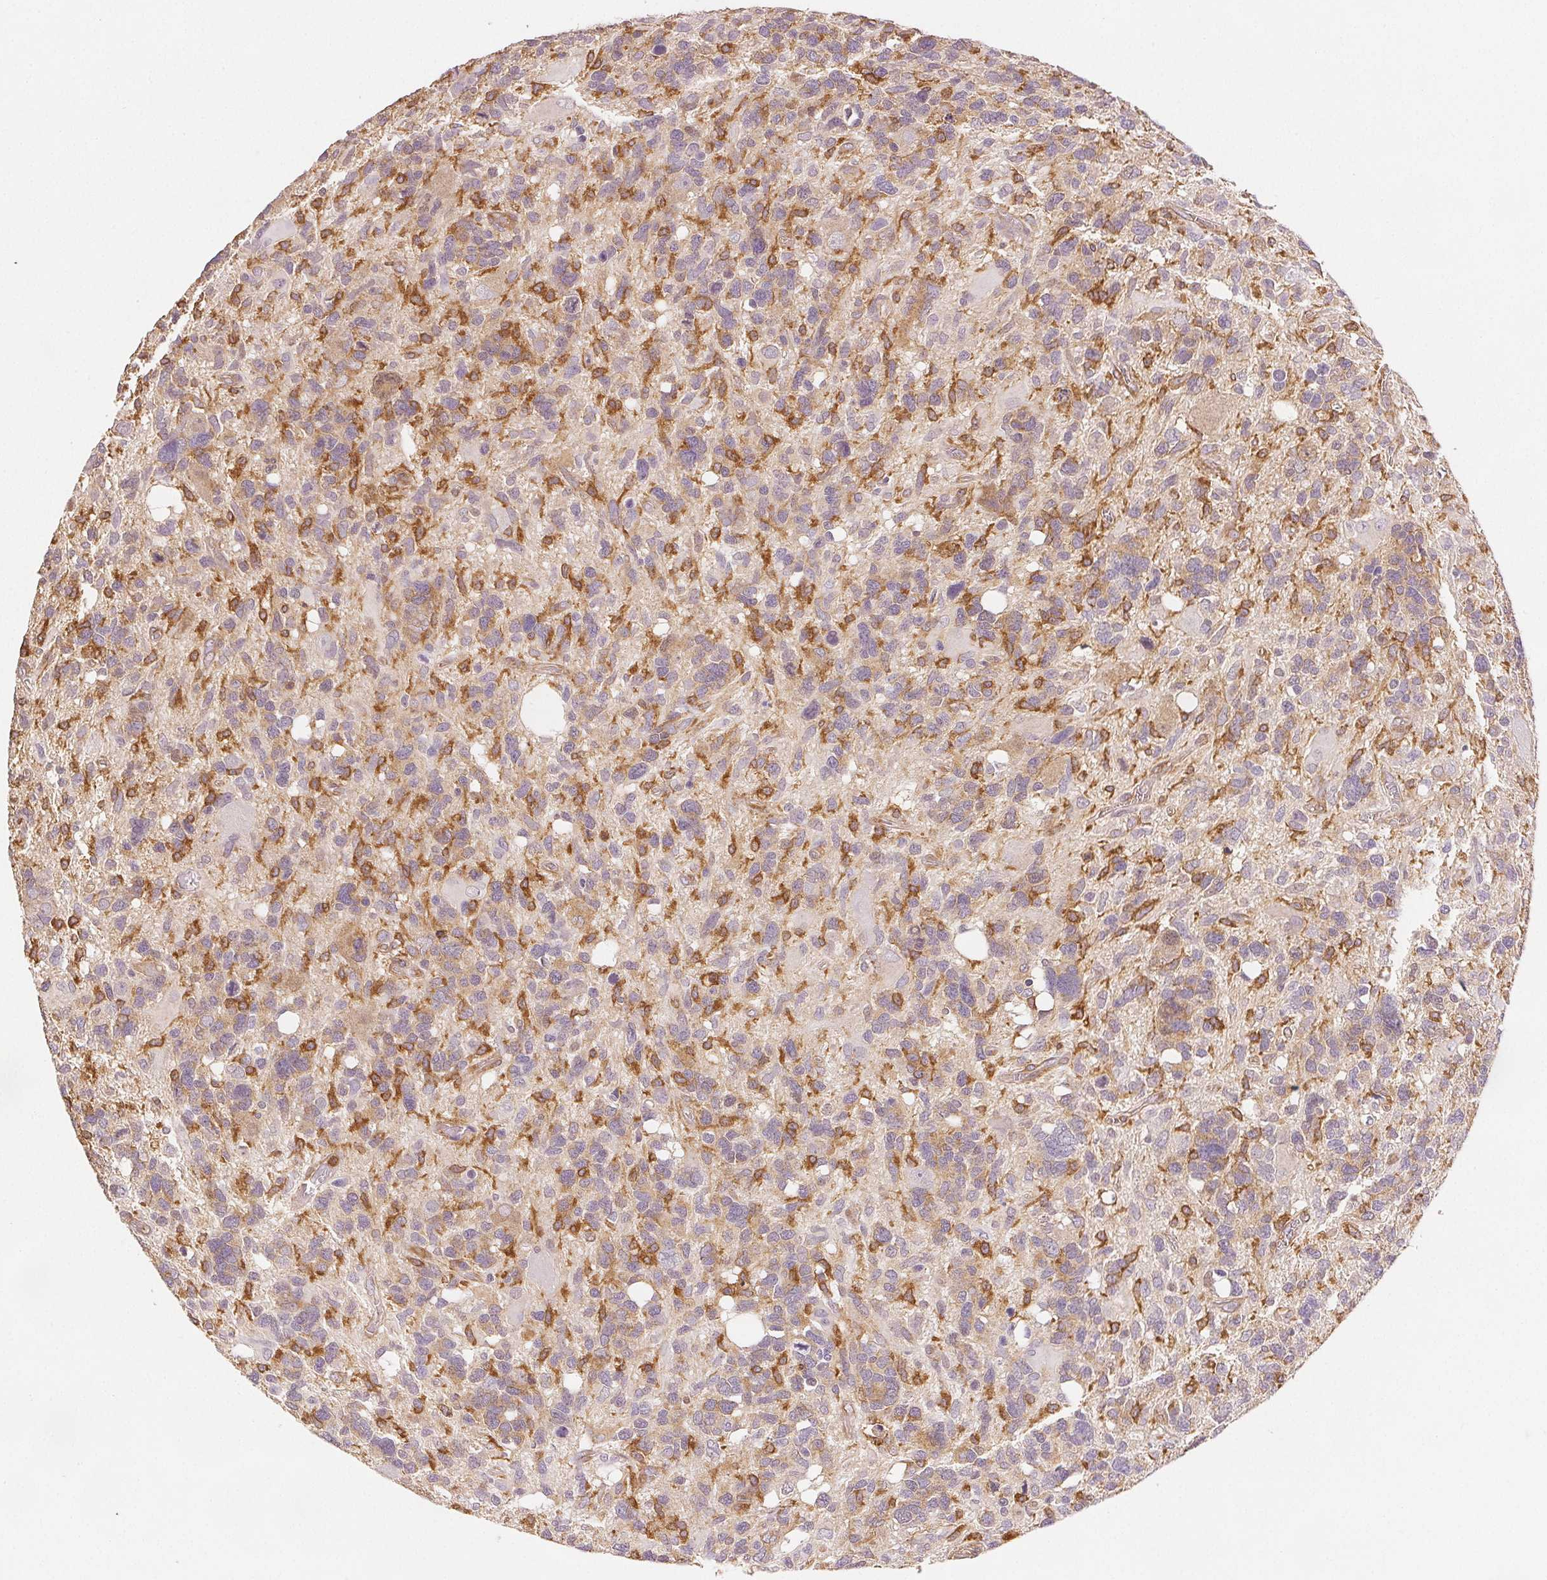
{"staining": {"intensity": "moderate", "quantity": "<25%", "location": "cytoplasmic/membranous"}, "tissue": "glioma", "cell_type": "Tumor cells", "image_type": "cancer", "snomed": [{"axis": "morphology", "description": "Glioma, malignant, High grade"}, {"axis": "topography", "description": "Brain"}], "caption": "Immunohistochemical staining of malignant glioma (high-grade) shows low levels of moderate cytoplasmic/membranous protein expression in approximately <25% of tumor cells. (DAB IHC, brown staining for protein, blue staining for nuclei).", "gene": "DIAPH2", "patient": {"sex": "male", "age": 49}}